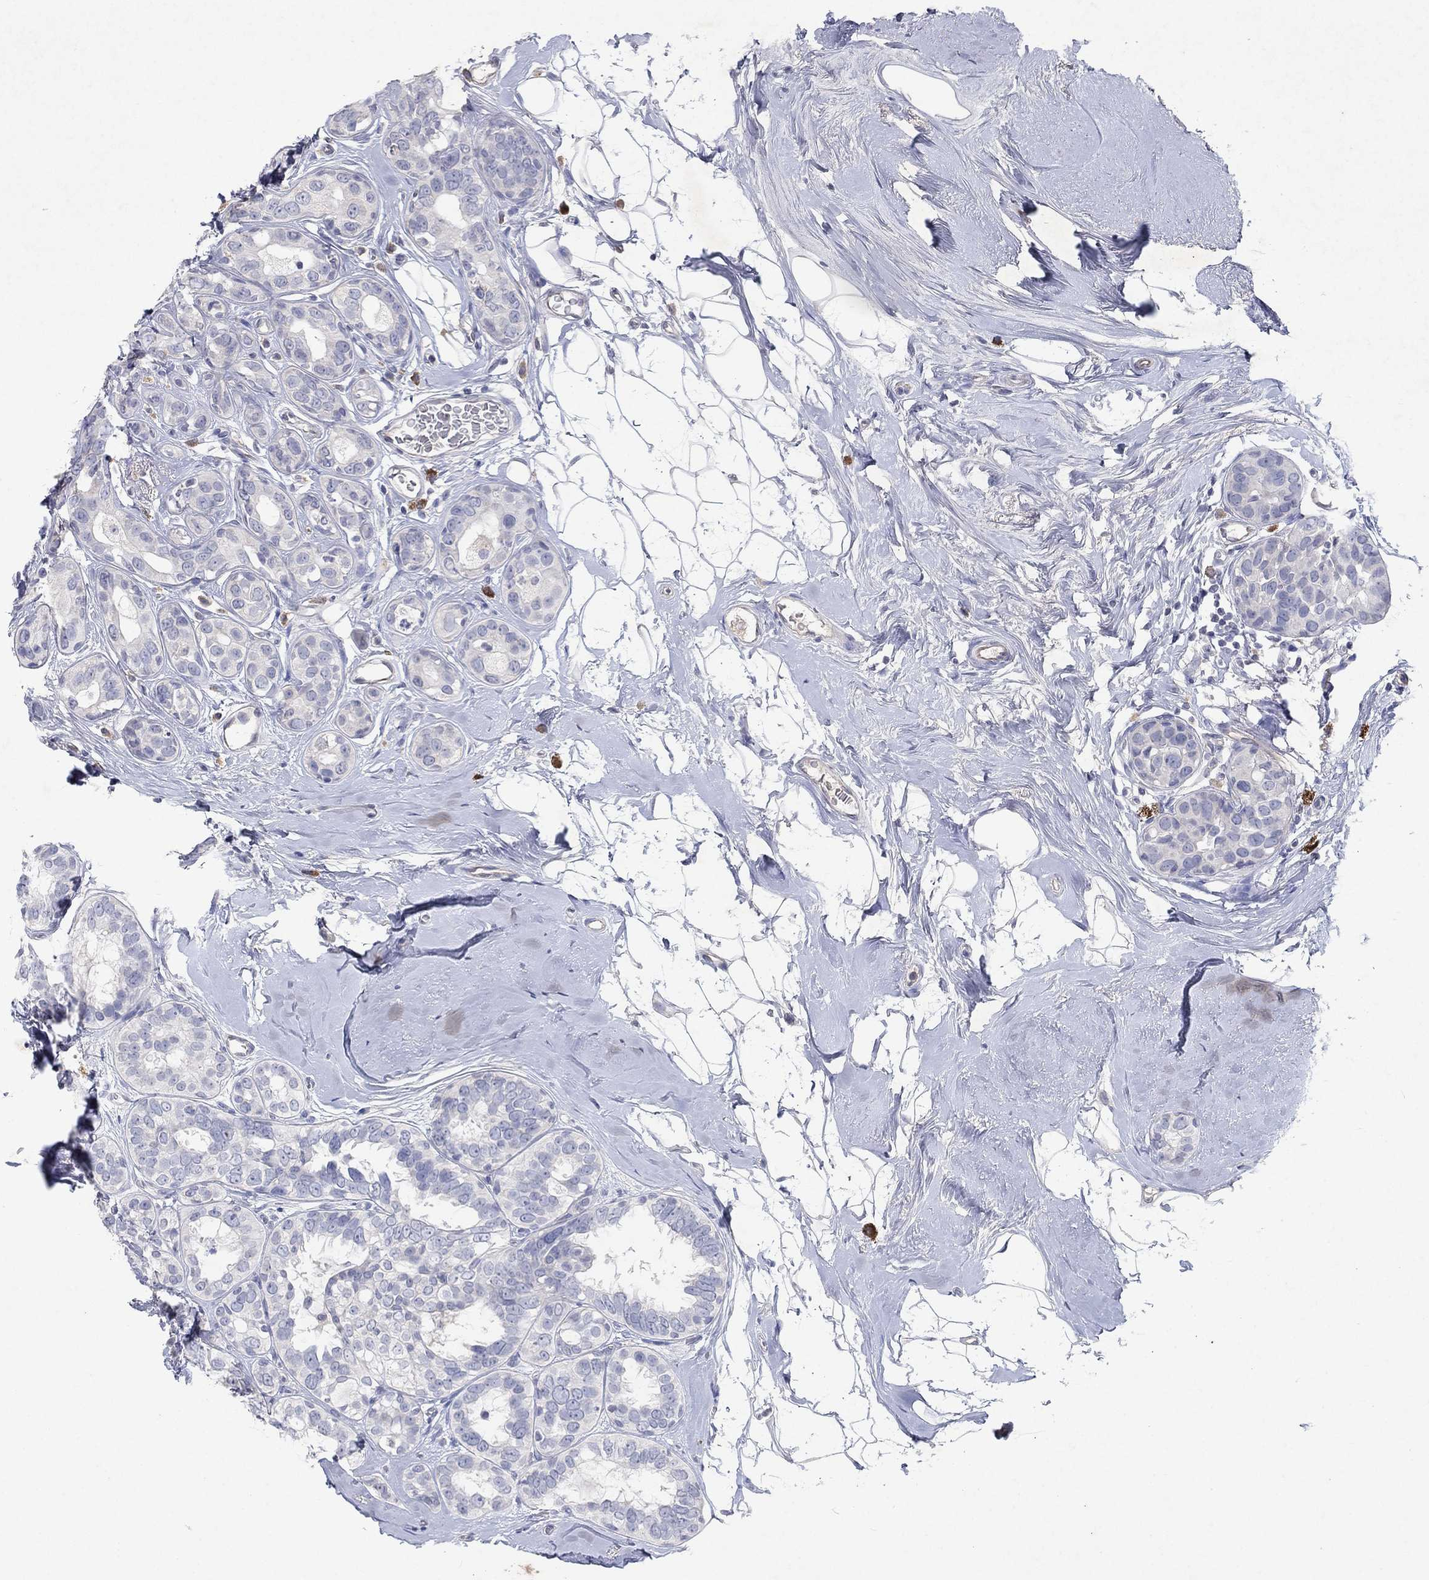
{"staining": {"intensity": "negative", "quantity": "none", "location": "none"}, "tissue": "breast cancer", "cell_type": "Tumor cells", "image_type": "cancer", "snomed": [{"axis": "morphology", "description": "Duct carcinoma"}, {"axis": "topography", "description": "Breast"}], "caption": "This is a image of IHC staining of invasive ductal carcinoma (breast), which shows no expression in tumor cells.", "gene": "KRT40", "patient": {"sex": "female", "age": 55}}